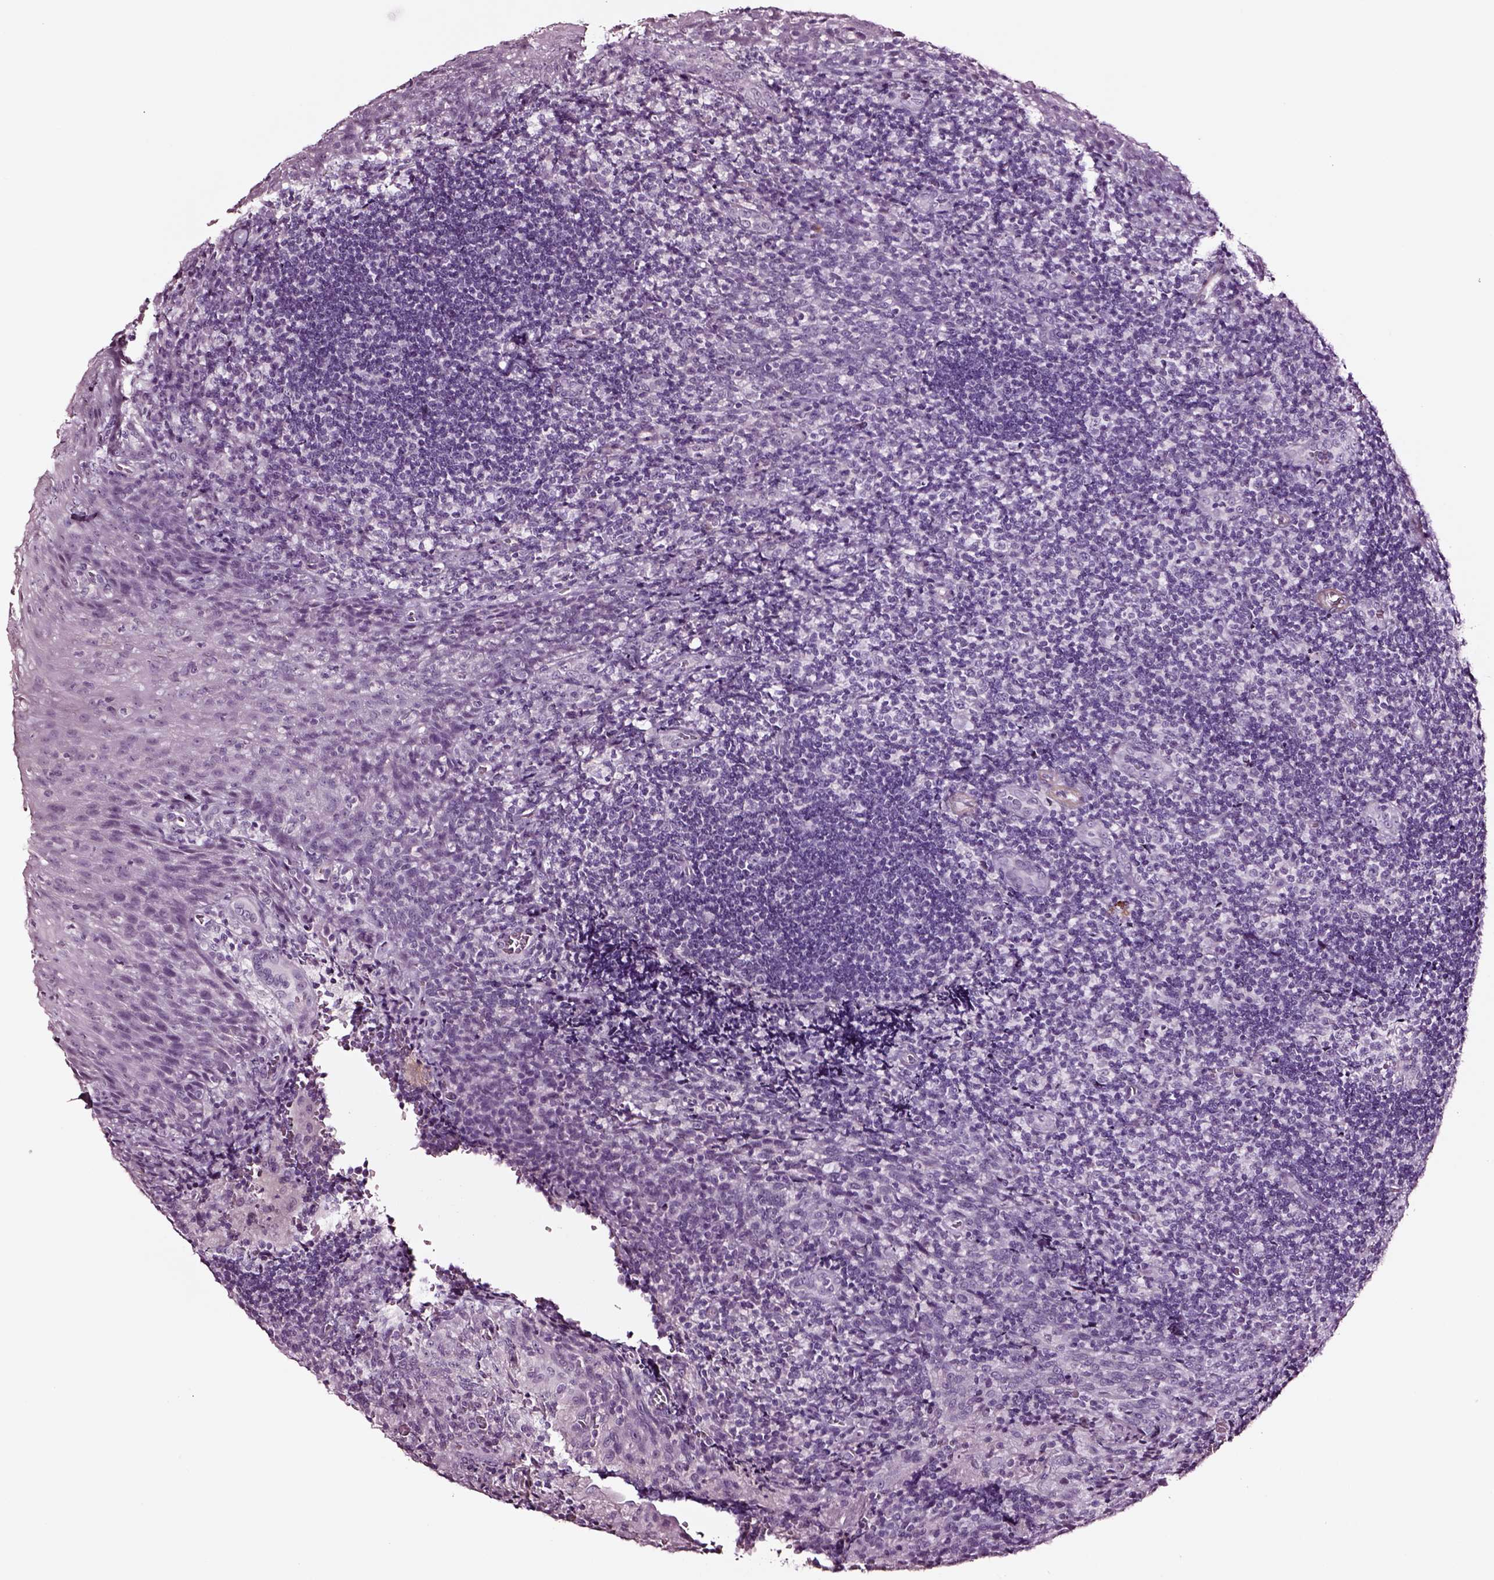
{"staining": {"intensity": "negative", "quantity": "none", "location": "none"}, "tissue": "tonsil", "cell_type": "Germinal center cells", "image_type": "normal", "snomed": [{"axis": "morphology", "description": "Normal tissue, NOS"}, {"axis": "topography", "description": "Tonsil"}], "caption": "Immunohistochemical staining of benign human tonsil shows no significant staining in germinal center cells. (DAB (3,3'-diaminobenzidine) immunohistochemistry, high magnification).", "gene": "SOX10", "patient": {"sex": "male", "age": 17}}